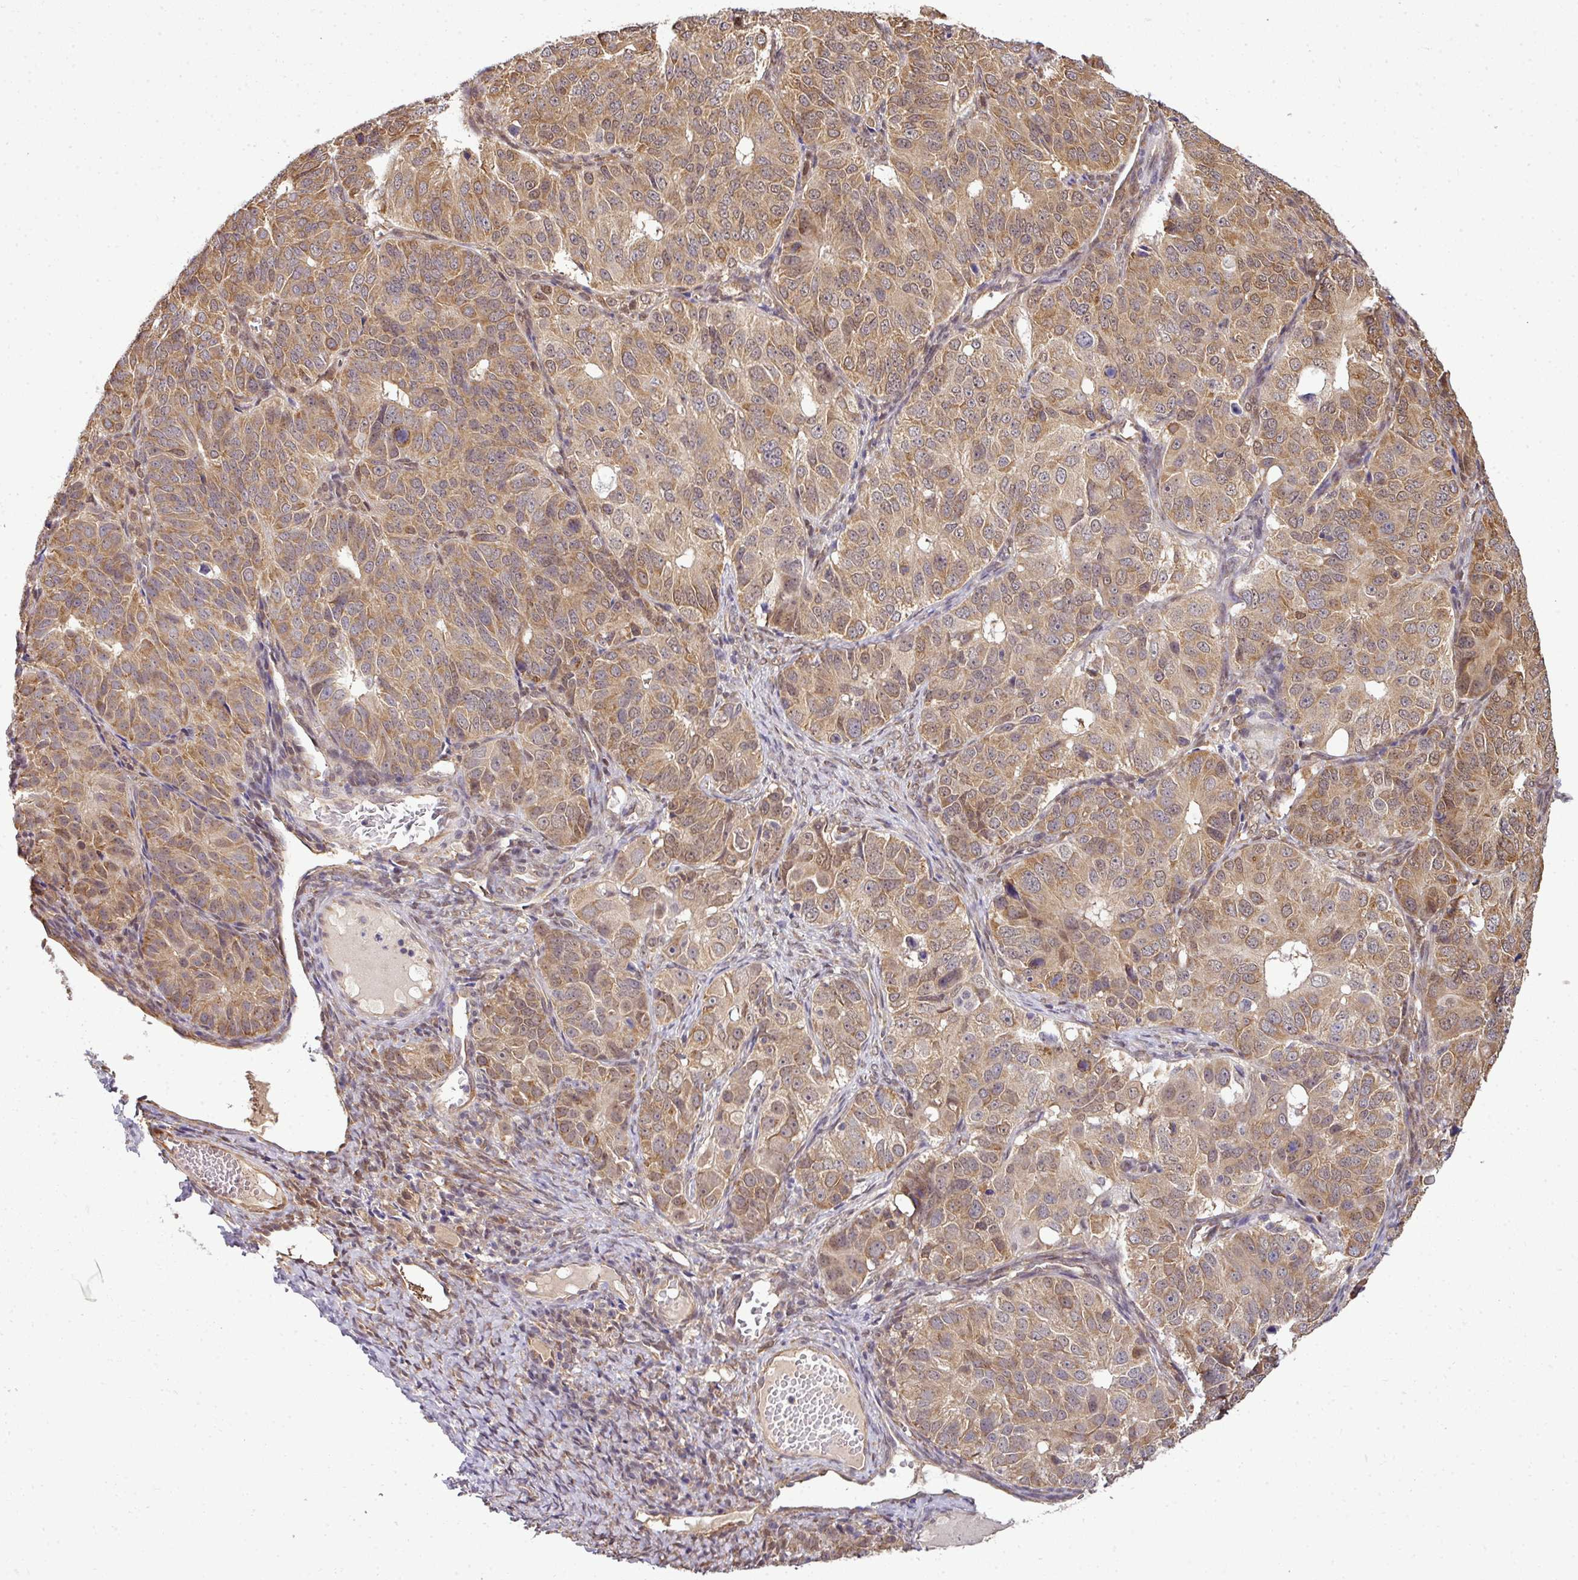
{"staining": {"intensity": "moderate", "quantity": ">75%", "location": "cytoplasmic/membranous"}, "tissue": "ovarian cancer", "cell_type": "Tumor cells", "image_type": "cancer", "snomed": [{"axis": "morphology", "description": "Carcinoma, endometroid"}, {"axis": "topography", "description": "Ovary"}], "caption": "High-power microscopy captured an immunohistochemistry image of ovarian endometroid carcinoma, revealing moderate cytoplasmic/membranous staining in approximately >75% of tumor cells.", "gene": "RBM4B", "patient": {"sex": "female", "age": 51}}